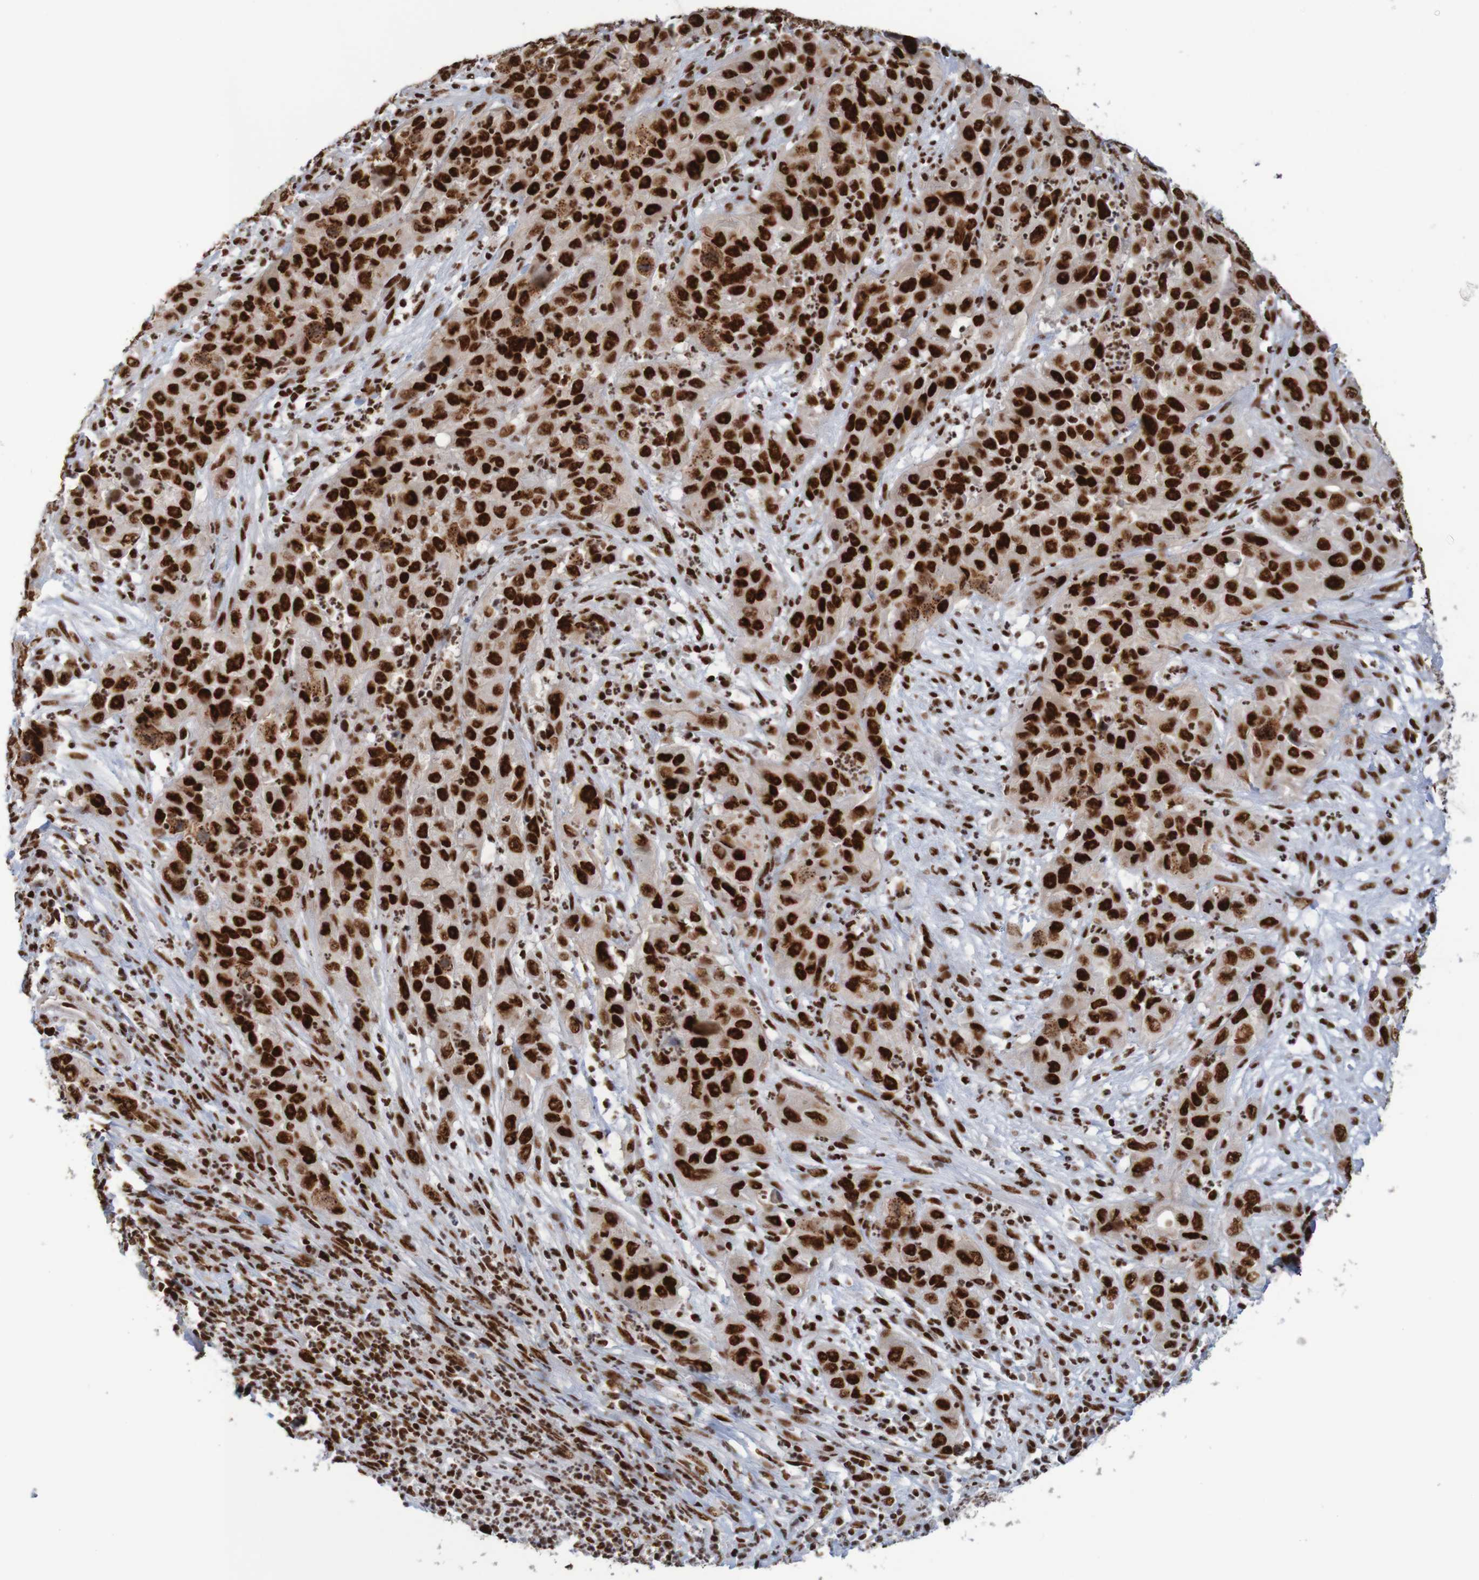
{"staining": {"intensity": "strong", "quantity": ">75%", "location": "nuclear"}, "tissue": "cervical cancer", "cell_type": "Tumor cells", "image_type": "cancer", "snomed": [{"axis": "morphology", "description": "Squamous cell carcinoma, NOS"}, {"axis": "topography", "description": "Cervix"}], "caption": "This is an image of immunohistochemistry (IHC) staining of cervical cancer, which shows strong staining in the nuclear of tumor cells.", "gene": "THRAP3", "patient": {"sex": "female", "age": 32}}